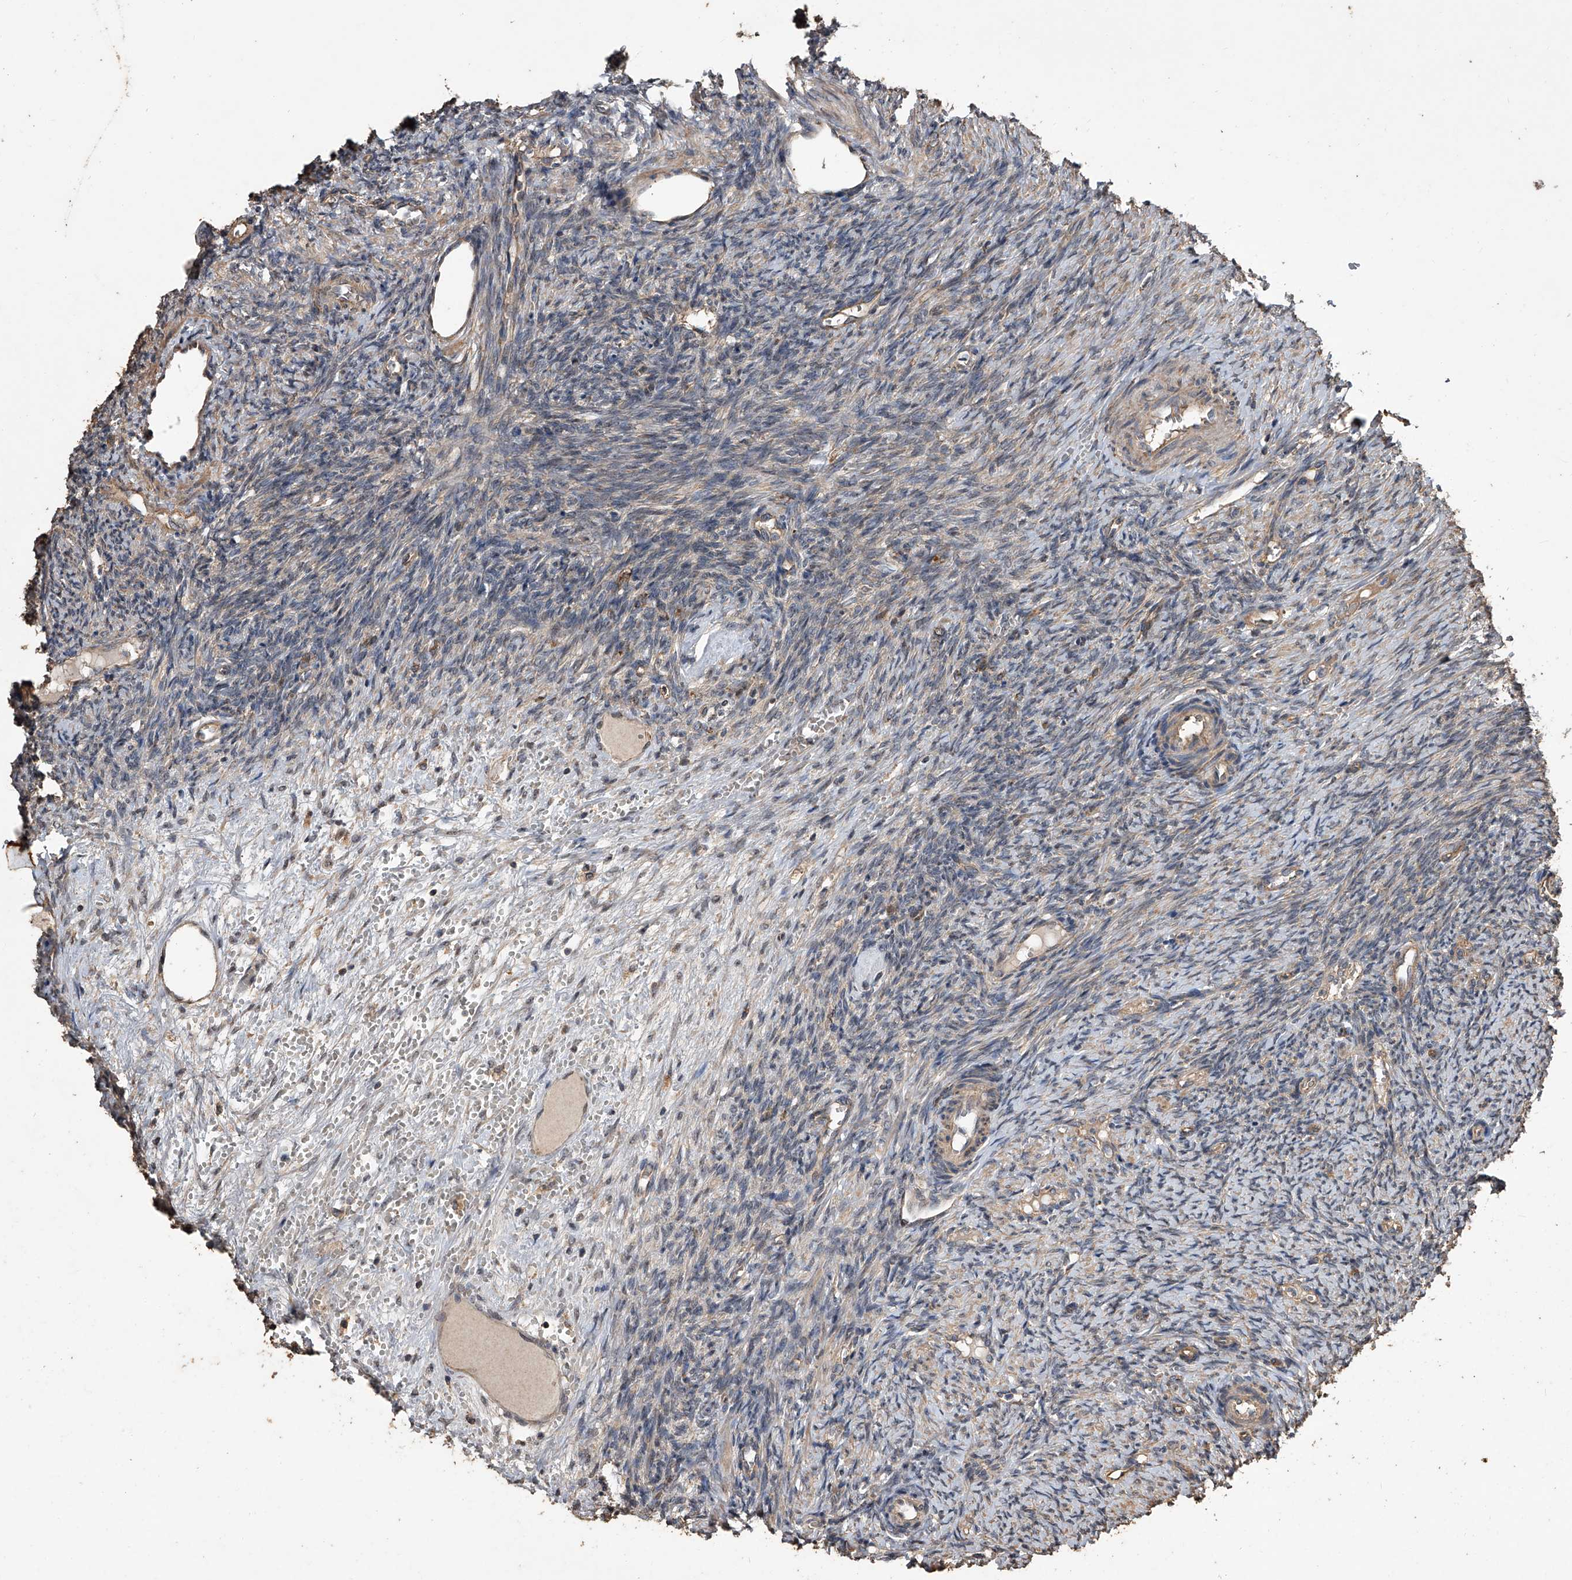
{"staining": {"intensity": "strong", "quantity": ">75%", "location": "cytoplasmic/membranous"}, "tissue": "ovary", "cell_type": "Follicle cells", "image_type": "normal", "snomed": [{"axis": "morphology", "description": "Normal tissue, NOS"}, {"axis": "topography", "description": "Ovary"}], "caption": "DAB immunohistochemical staining of unremarkable human ovary exhibits strong cytoplasmic/membranous protein expression in about >75% of follicle cells. The staining was performed using DAB to visualize the protein expression in brown, while the nuclei were stained in blue with hematoxylin (Magnification: 20x).", "gene": "LTV1", "patient": {"sex": "female", "age": 41}}